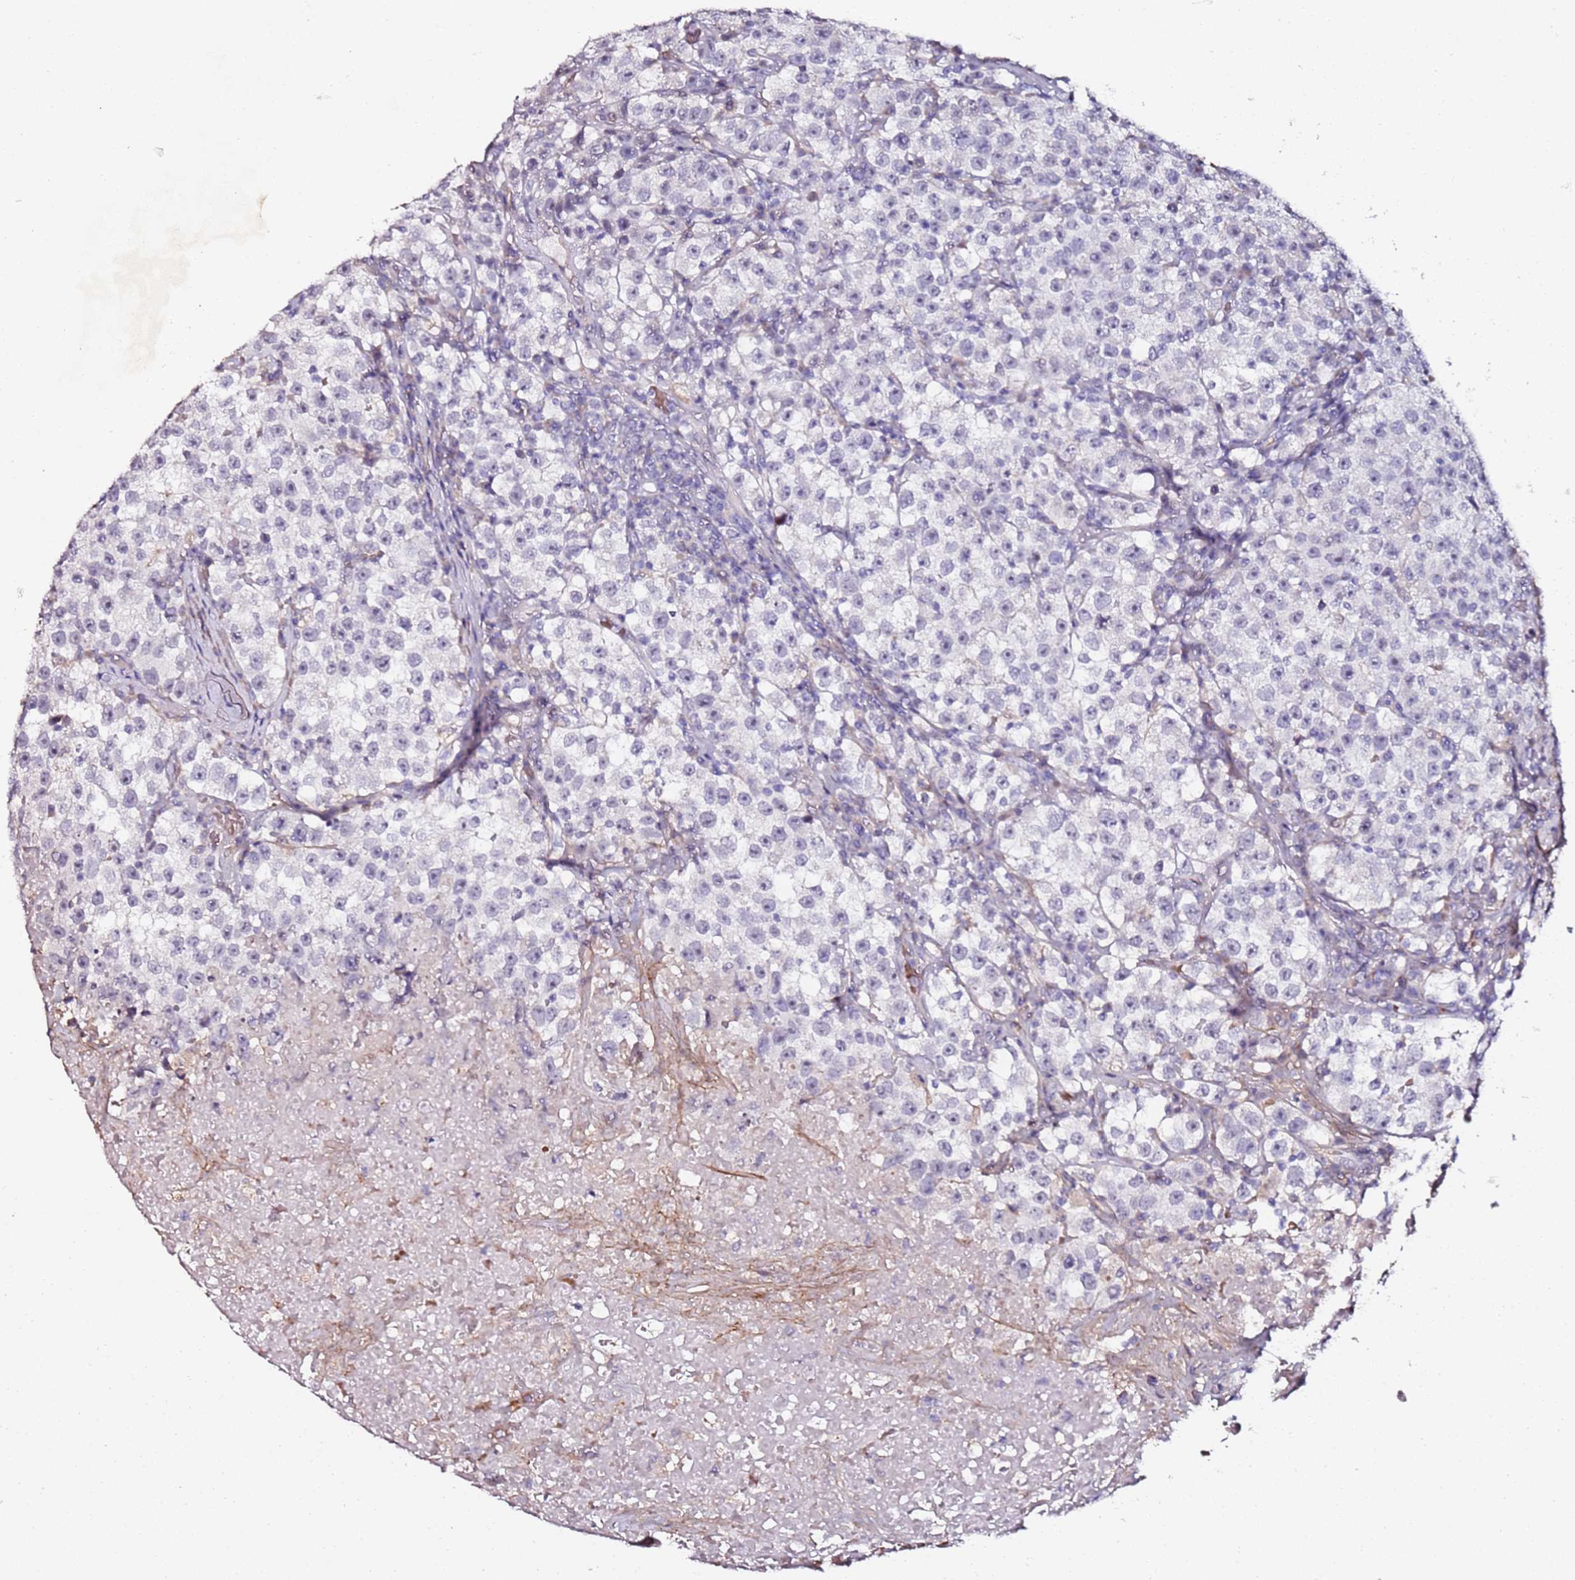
{"staining": {"intensity": "negative", "quantity": "none", "location": "none"}, "tissue": "testis cancer", "cell_type": "Tumor cells", "image_type": "cancer", "snomed": [{"axis": "morphology", "description": "Seminoma, NOS"}, {"axis": "topography", "description": "Testis"}], "caption": "Seminoma (testis) stained for a protein using immunohistochemistry reveals no staining tumor cells.", "gene": "C3orf80", "patient": {"sex": "male", "age": 22}}